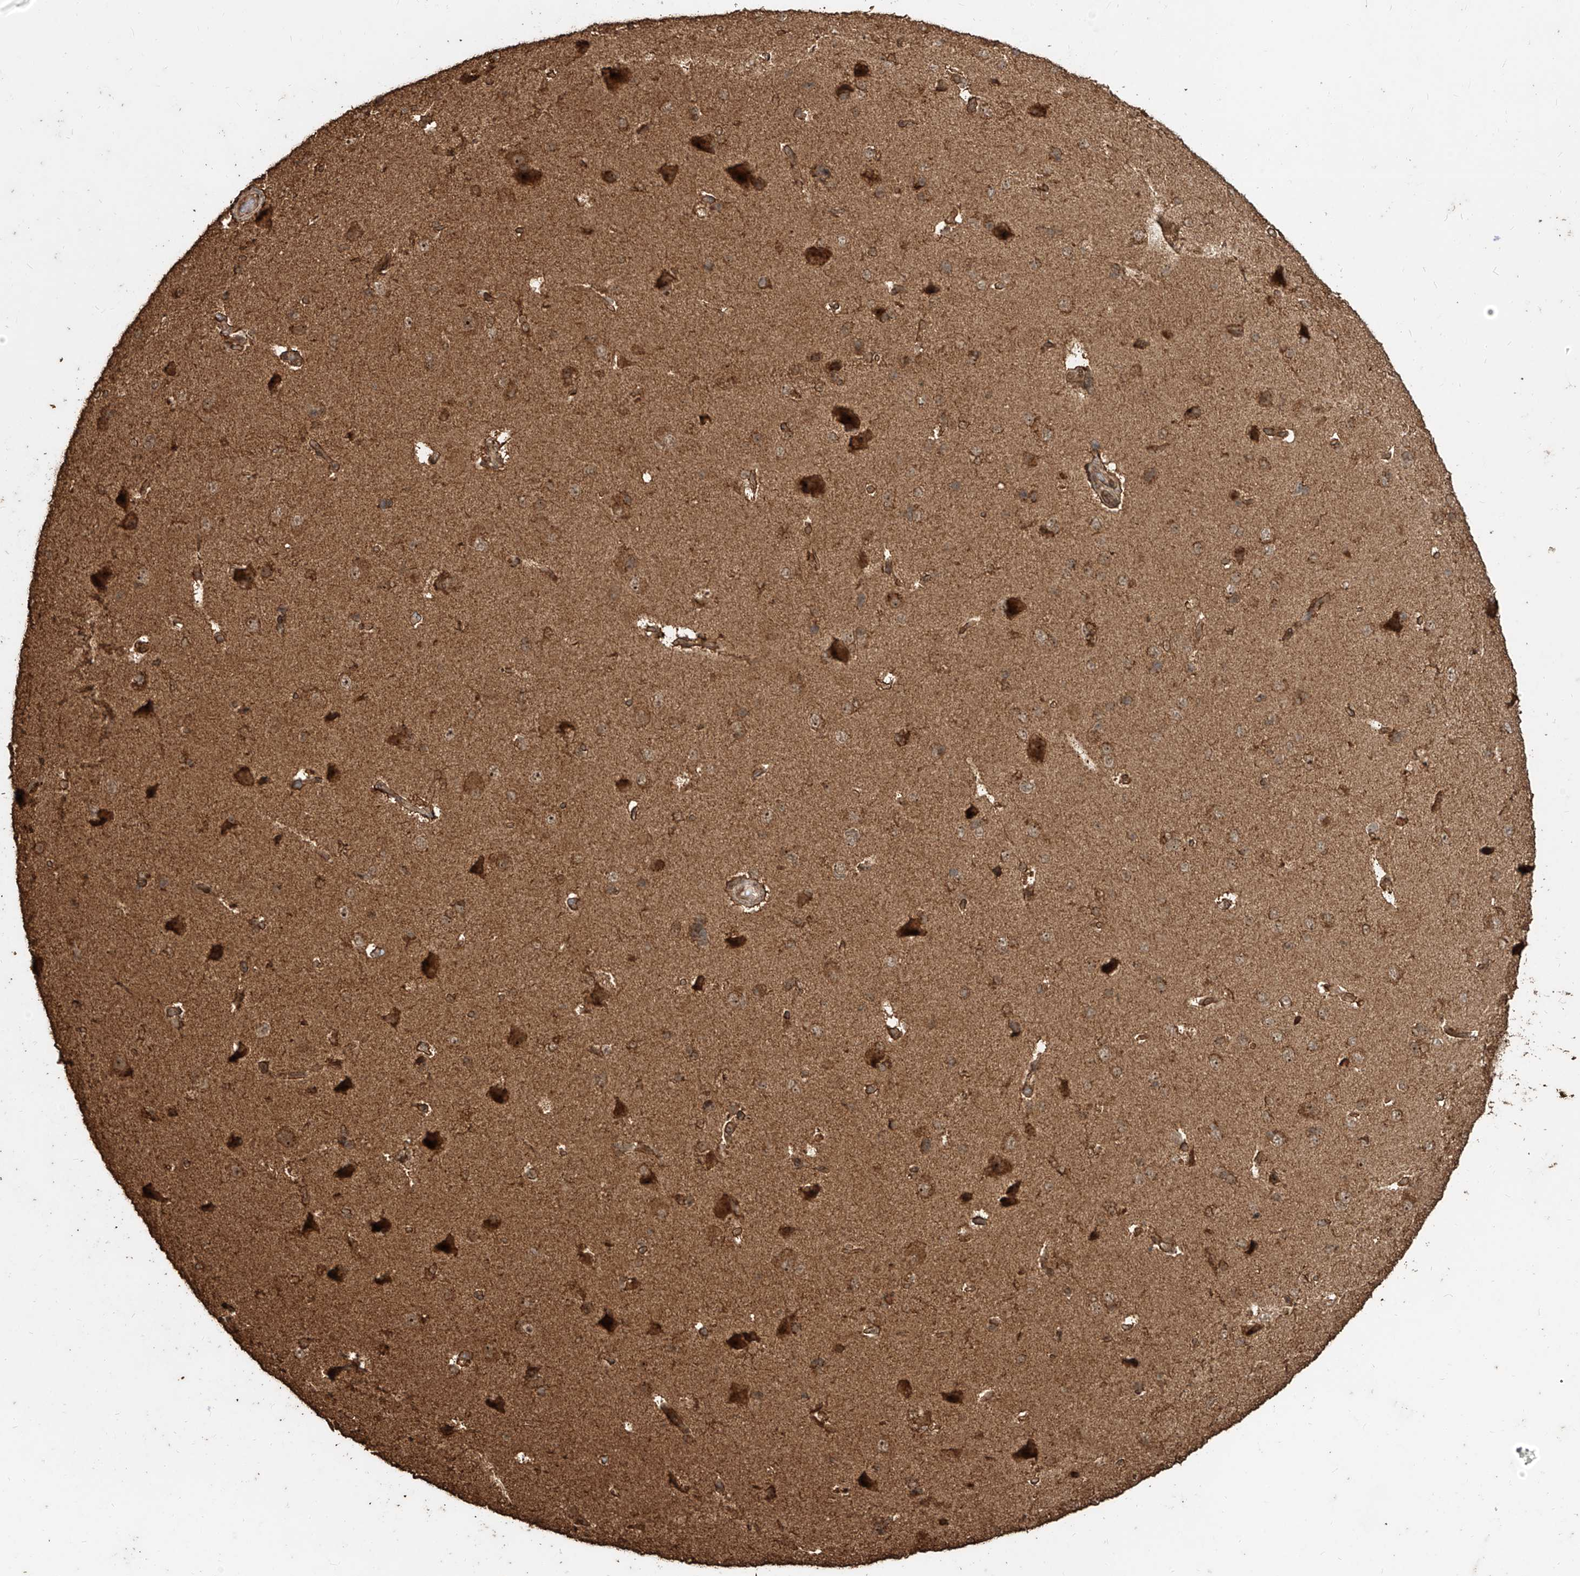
{"staining": {"intensity": "moderate", "quantity": ">75%", "location": "cytoplasmic/membranous"}, "tissue": "cerebral cortex", "cell_type": "Endothelial cells", "image_type": "normal", "snomed": [{"axis": "morphology", "description": "Normal tissue, NOS"}, {"axis": "topography", "description": "Cerebral cortex"}], "caption": "Moderate cytoplasmic/membranous positivity for a protein is present in about >75% of endothelial cells of unremarkable cerebral cortex using immunohistochemistry.", "gene": "ZNF660", "patient": {"sex": "male", "age": 62}}